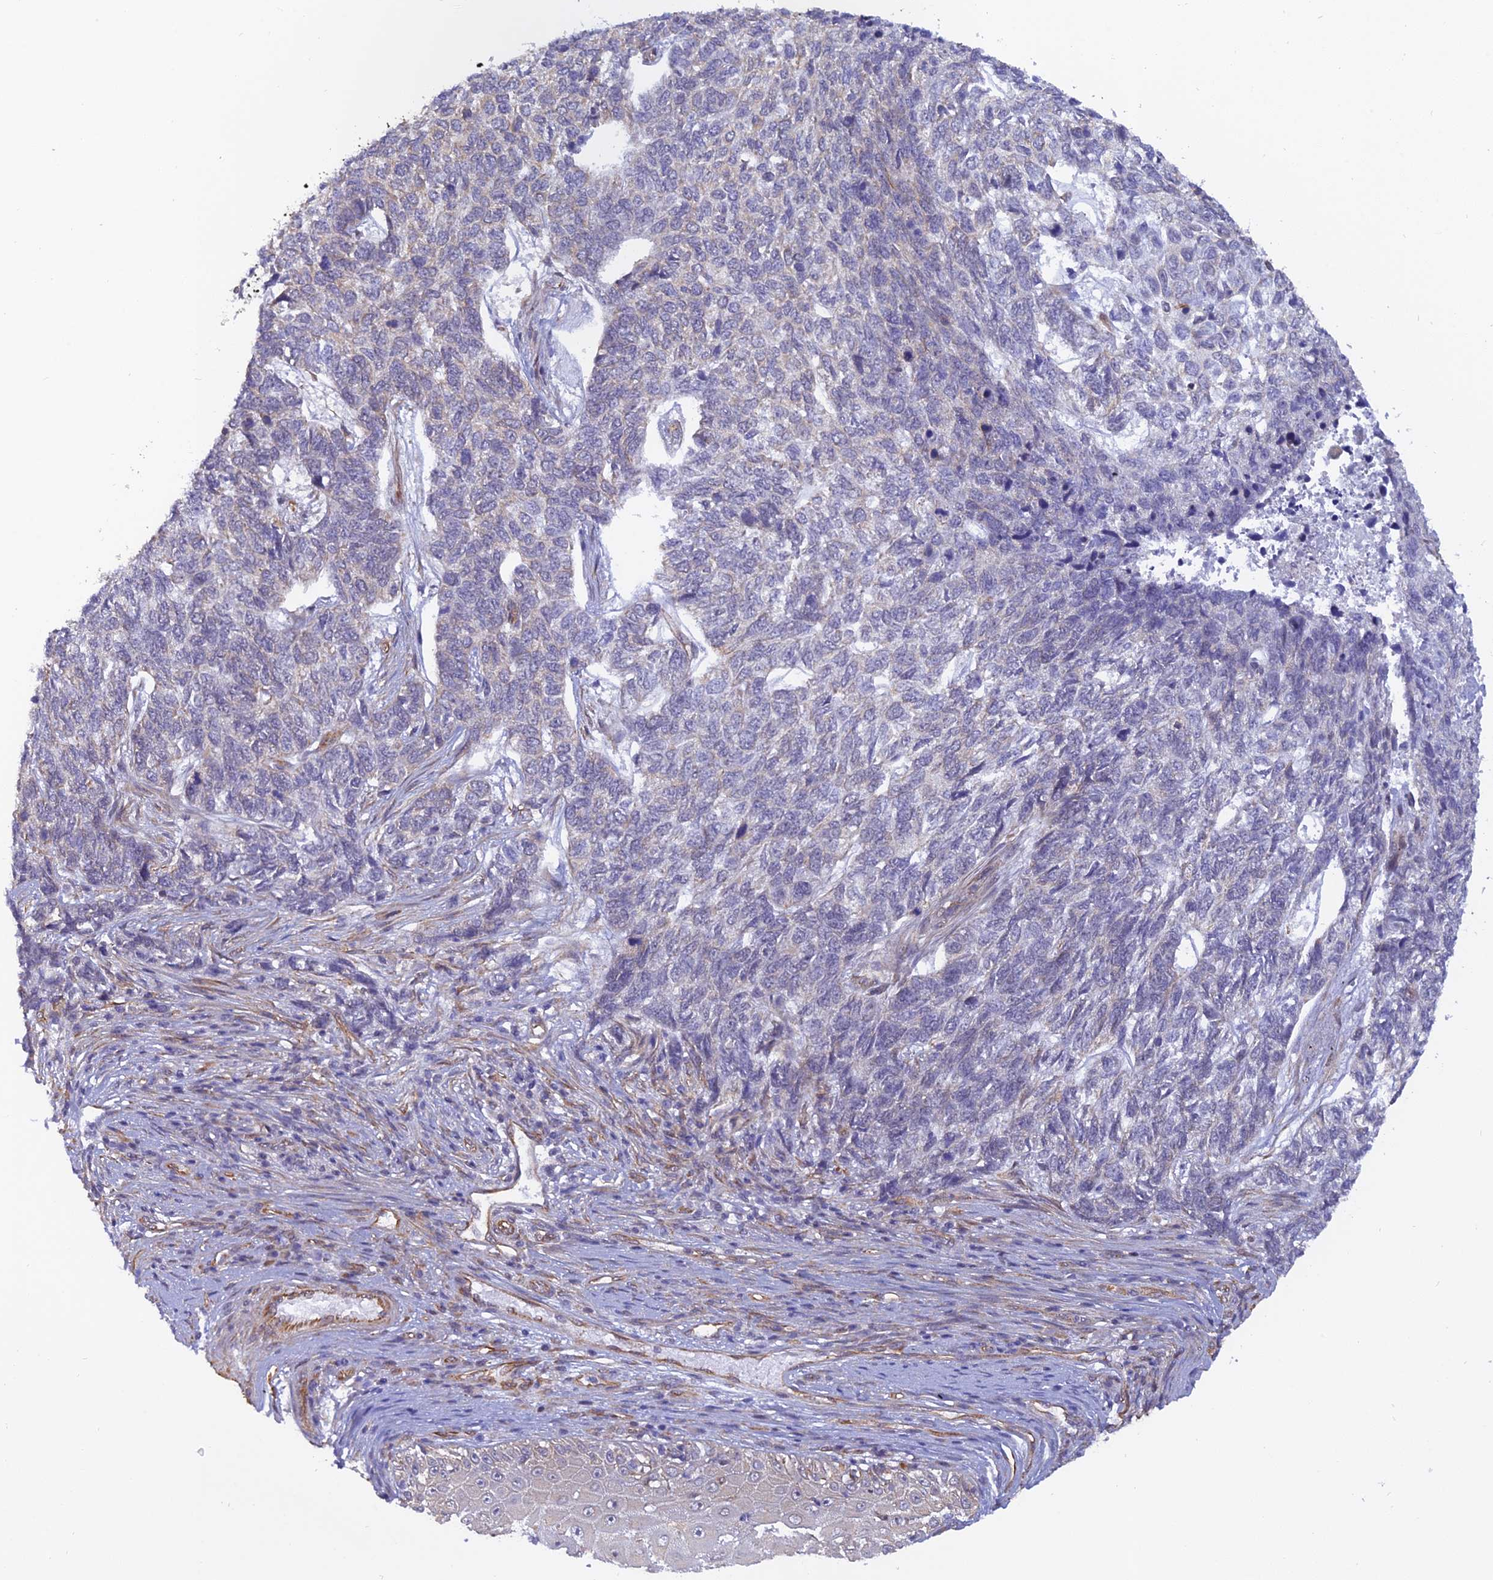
{"staining": {"intensity": "negative", "quantity": "none", "location": "none"}, "tissue": "skin cancer", "cell_type": "Tumor cells", "image_type": "cancer", "snomed": [{"axis": "morphology", "description": "Basal cell carcinoma"}, {"axis": "topography", "description": "Skin"}], "caption": "DAB immunohistochemical staining of skin cancer (basal cell carcinoma) demonstrates no significant expression in tumor cells.", "gene": "PAGR1", "patient": {"sex": "female", "age": 65}}